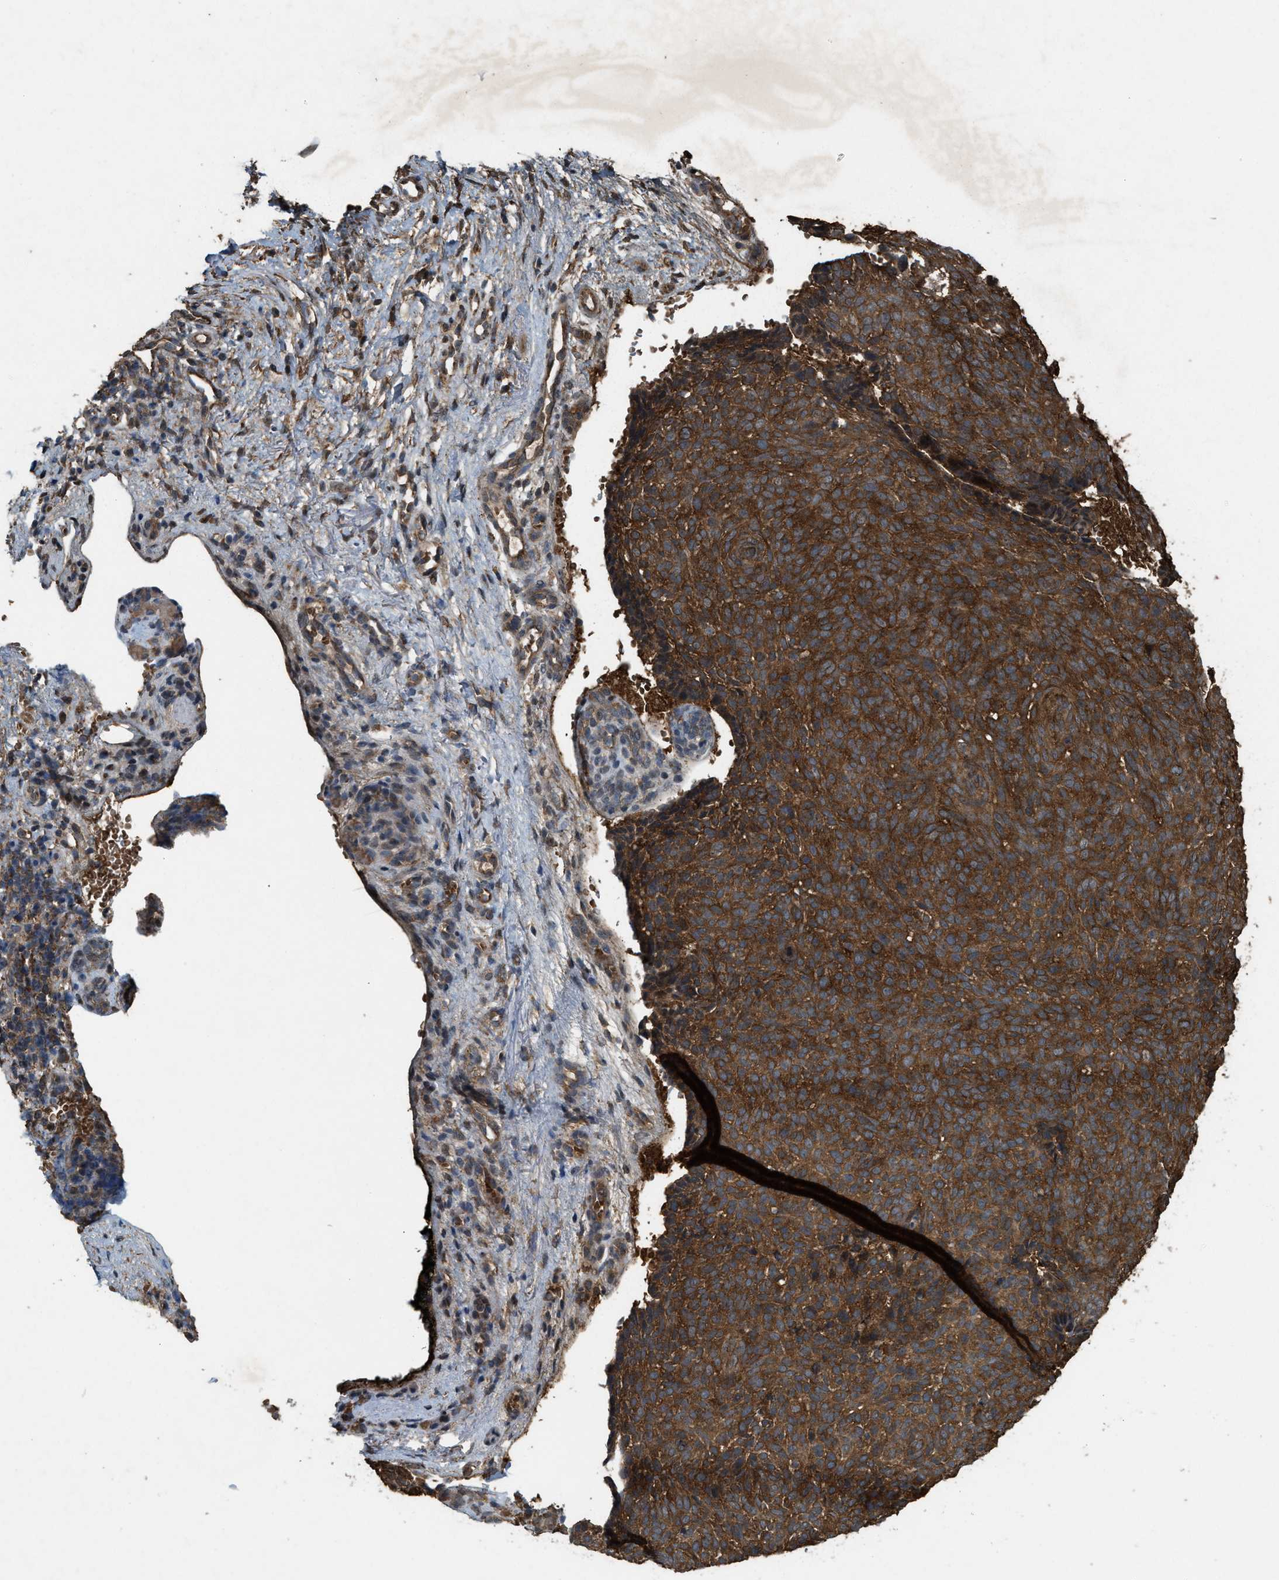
{"staining": {"intensity": "strong", "quantity": ">75%", "location": "cytoplasmic/membranous"}, "tissue": "skin cancer", "cell_type": "Tumor cells", "image_type": "cancer", "snomed": [{"axis": "morphology", "description": "Basal cell carcinoma"}, {"axis": "topography", "description": "Skin"}], "caption": "Skin cancer tissue demonstrates strong cytoplasmic/membranous expression in about >75% of tumor cells, visualized by immunohistochemistry.", "gene": "ARHGEF5", "patient": {"sex": "male", "age": 61}}